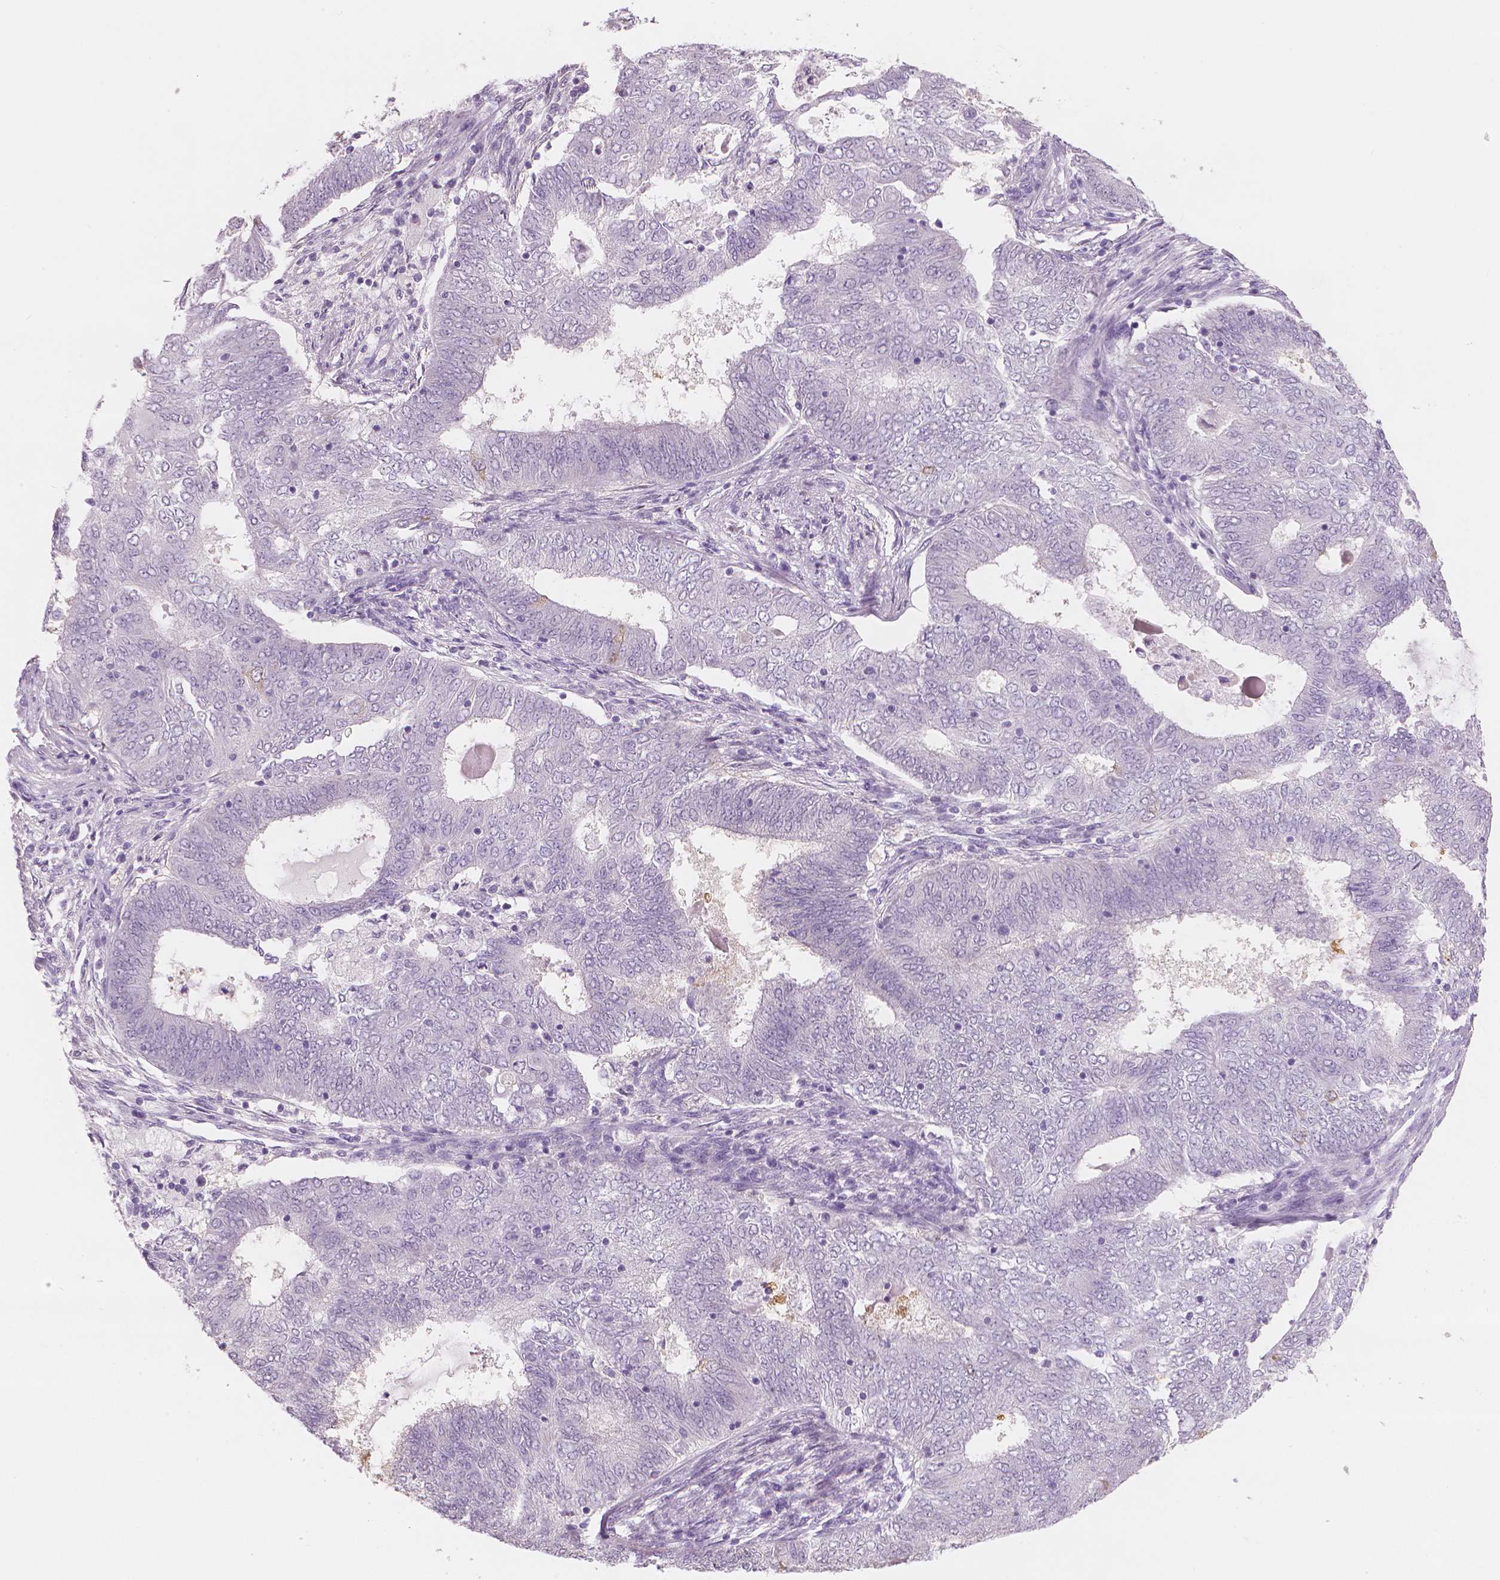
{"staining": {"intensity": "negative", "quantity": "none", "location": "none"}, "tissue": "endometrial cancer", "cell_type": "Tumor cells", "image_type": "cancer", "snomed": [{"axis": "morphology", "description": "Adenocarcinoma, NOS"}, {"axis": "topography", "description": "Endometrium"}], "caption": "Immunohistochemical staining of endometrial adenocarcinoma exhibits no significant staining in tumor cells.", "gene": "APOA4", "patient": {"sex": "female", "age": 62}}